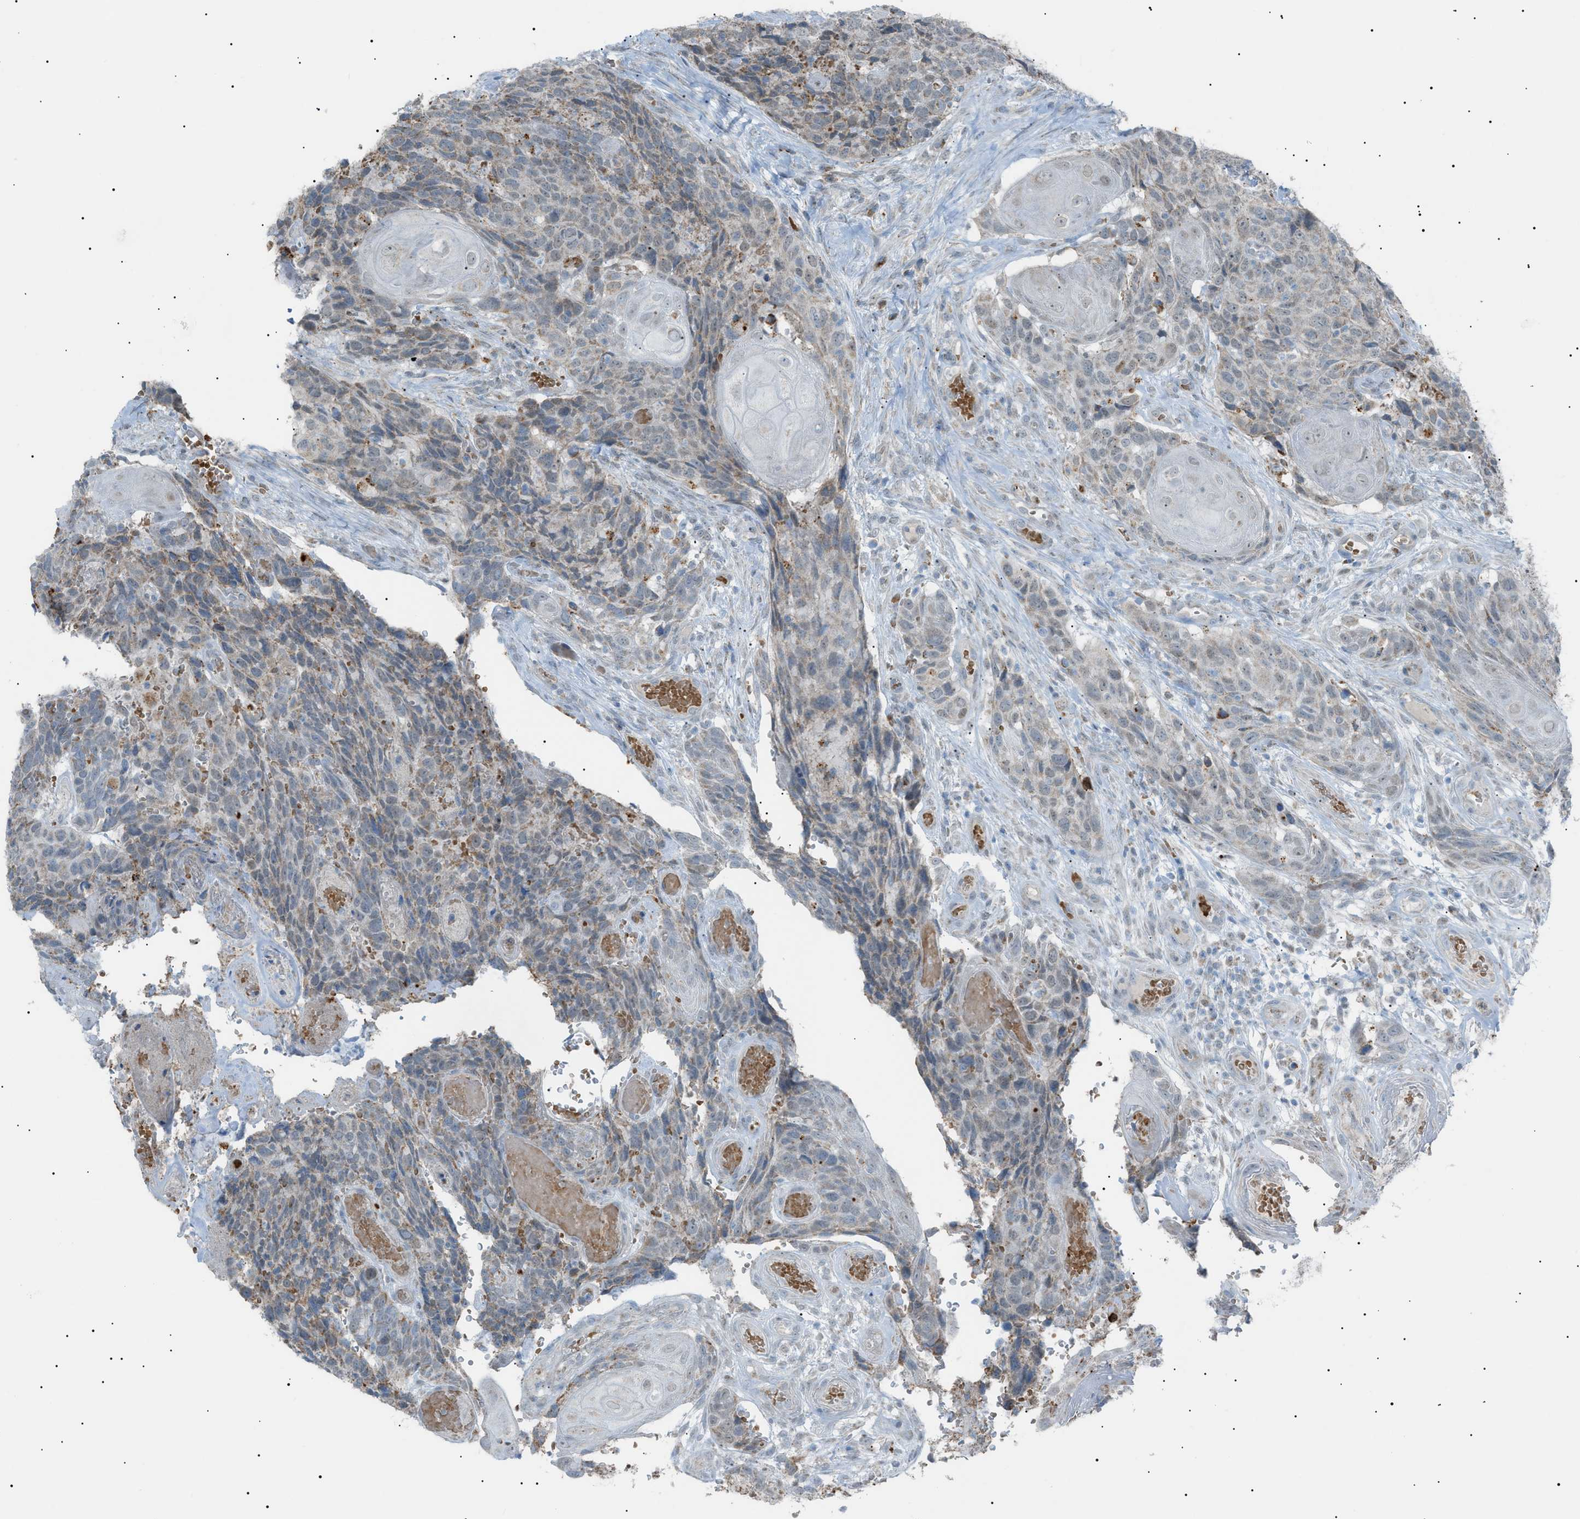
{"staining": {"intensity": "weak", "quantity": "<25%", "location": "cytoplasmic/membranous"}, "tissue": "head and neck cancer", "cell_type": "Tumor cells", "image_type": "cancer", "snomed": [{"axis": "morphology", "description": "Squamous cell carcinoma, NOS"}, {"axis": "topography", "description": "Head-Neck"}], "caption": "This is an immunohistochemistry (IHC) photomicrograph of head and neck cancer. There is no expression in tumor cells.", "gene": "ZNF516", "patient": {"sex": "male", "age": 66}}